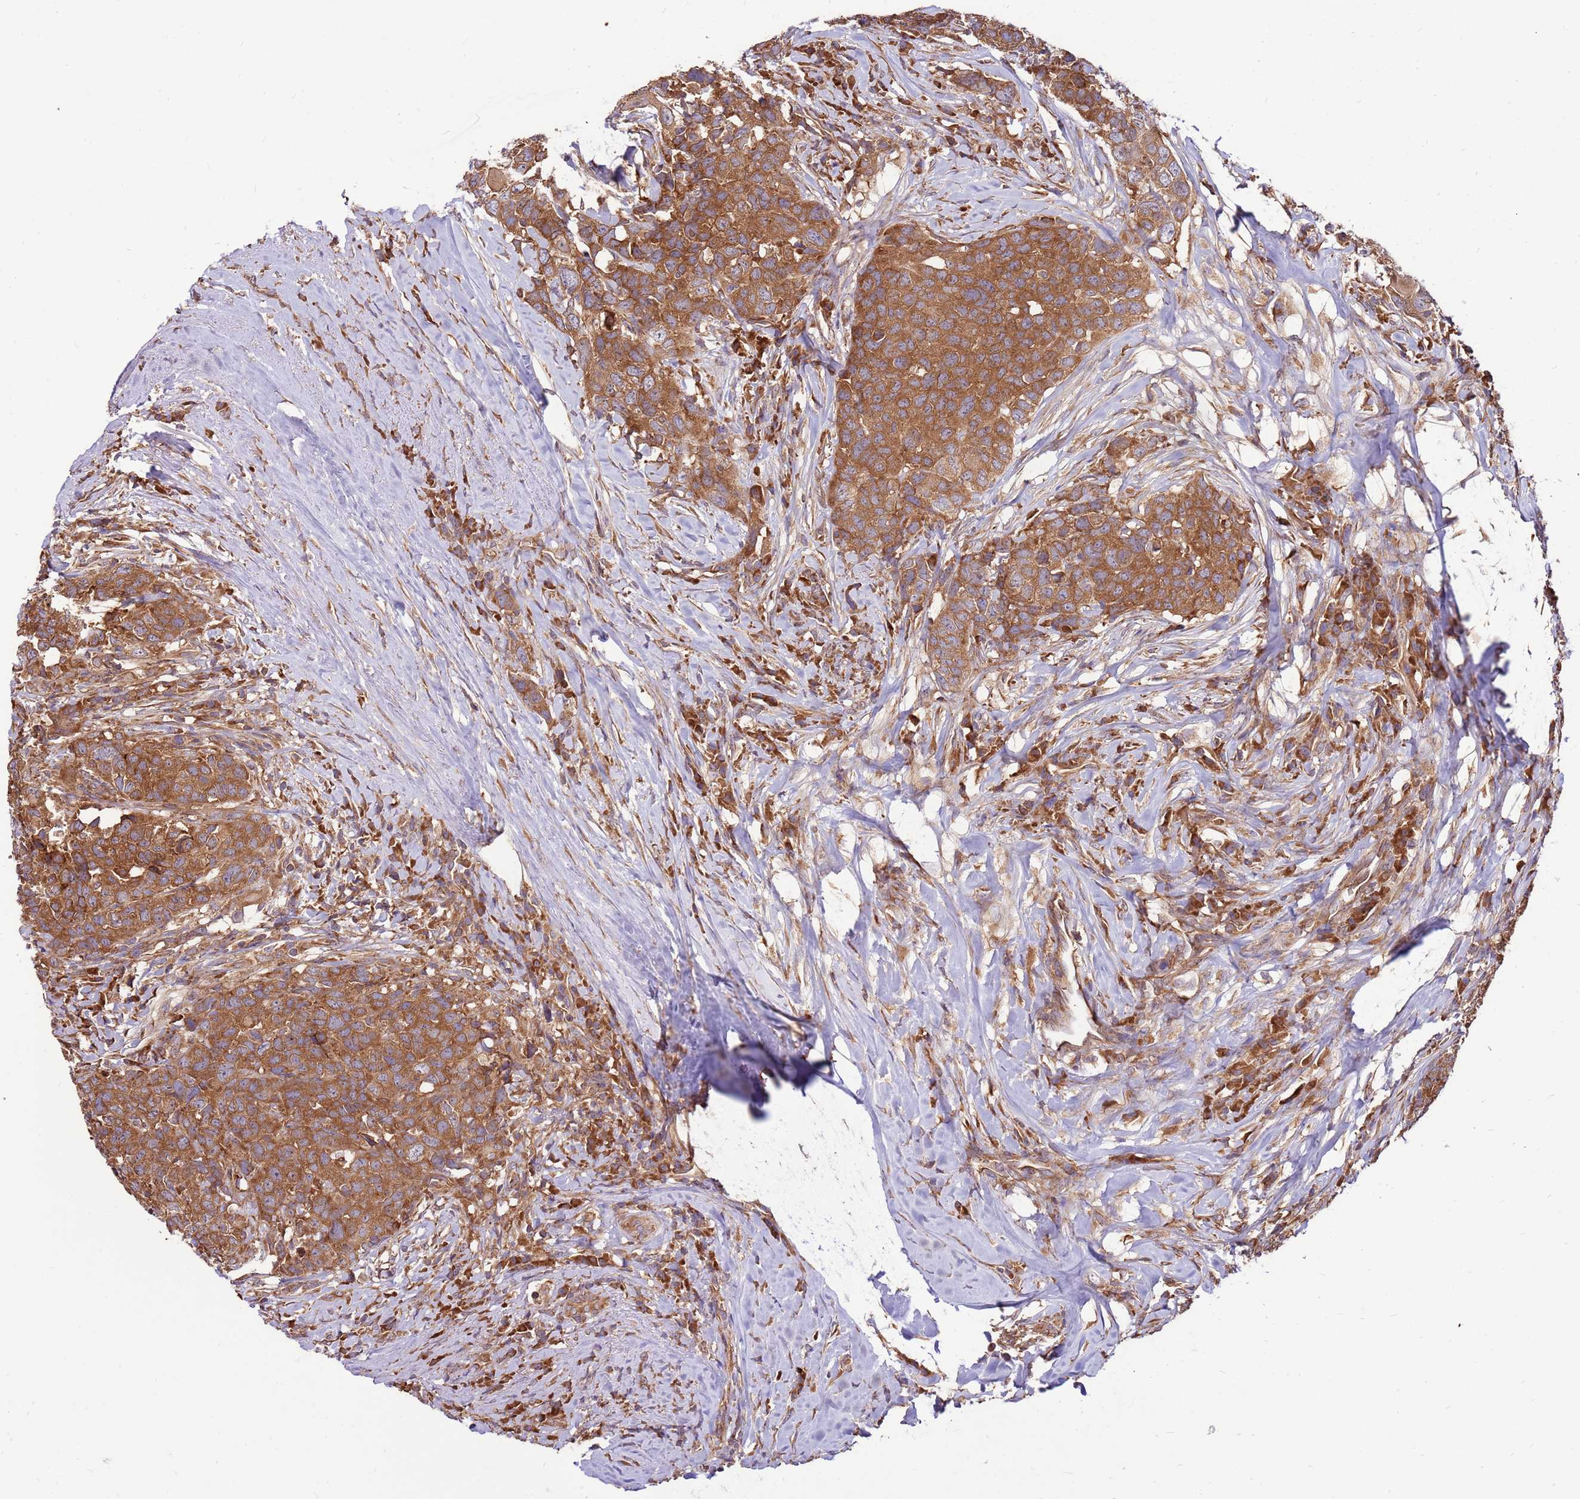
{"staining": {"intensity": "moderate", "quantity": ">75%", "location": "cytoplasmic/membranous"}, "tissue": "head and neck cancer", "cell_type": "Tumor cells", "image_type": "cancer", "snomed": [{"axis": "morphology", "description": "Squamous cell carcinoma, NOS"}, {"axis": "topography", "description": "Head-Neck"}], "caption": "Moderate cytoplasmic/membranous protein expression is appreciated in about >75% of tumor cells in head and neck cancer (squamous cell carcinoma).", "gene": "SLC44A5", "patient": {"sex": "male", "age": 66}}